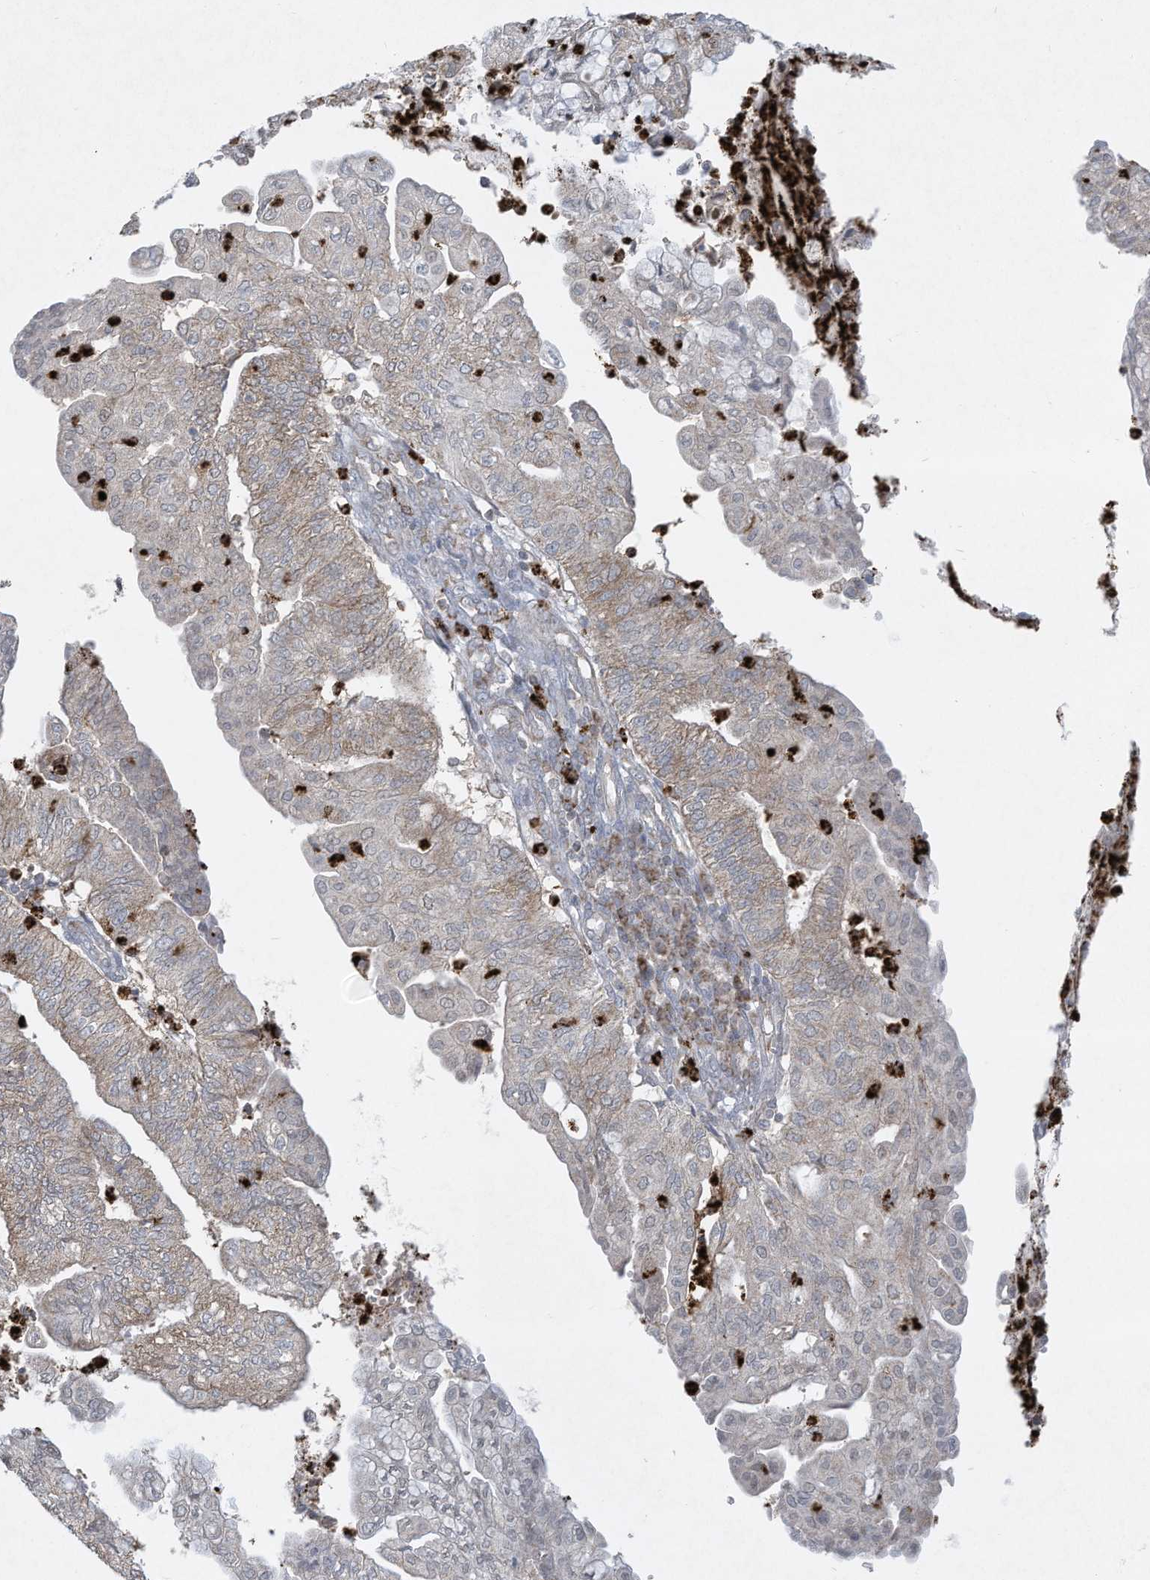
{"staining": {"intensity": "weak", "quantity": "25%-75%", "location": "cytoplasmic/membranous"}, "tissue": "endometrial cancer", "cell_type": "Tumor cells", "image_type": "cancer", "snomed": [{"axis": "morphology", "description": "Adenocarcinoma, NOS"}, {"axis": "topography", "description": "Endometrium"}], "caption": "The micrograph demonstrates a brown stain indicating the presence of a protein in the cytoplasmic/membranous of tumor cells in adenocarcinoma (endometrial).", "gene": "CHRNA4", "patient": {"sex": "female", "age": 59}}